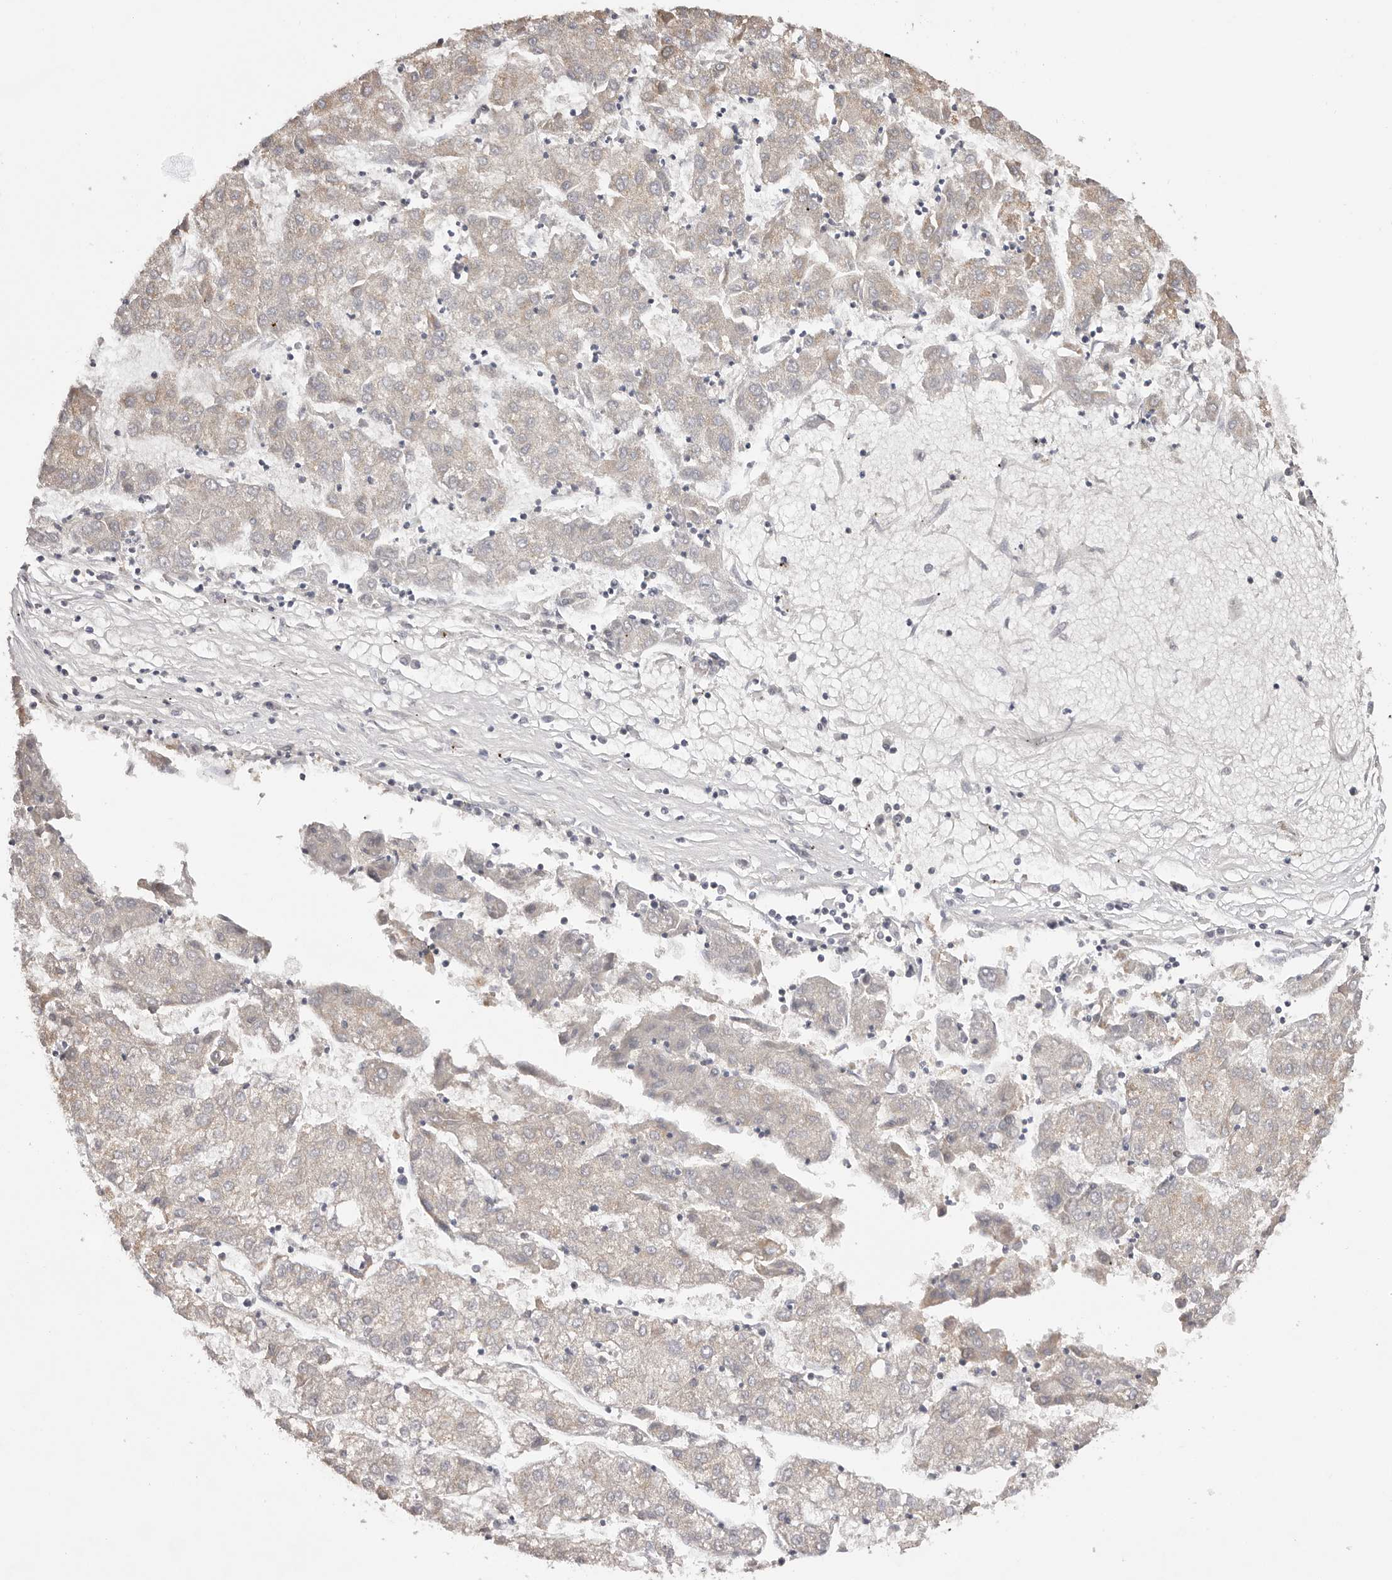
{"staining": {"intensity": "weak", "quantity": "<25%", "location": "cytoplasmic/membranous"}, "tissue": "liver cancer", "cell_type": "Tumor cells", "image_type": "cancer", "snomed": [{"axis": "morphology", "description": "Carcinoma, Hepatocellular, NOS"}, {"axis": "topography", "description": "Liver"}], "caption": "Human liver cancer (hepatocellular carcinoma) stained for a protein using IHC exhibits no positivity in tumor cells.", "gene": "EGR3", "patient": {"sex": "male", "age": 72}}